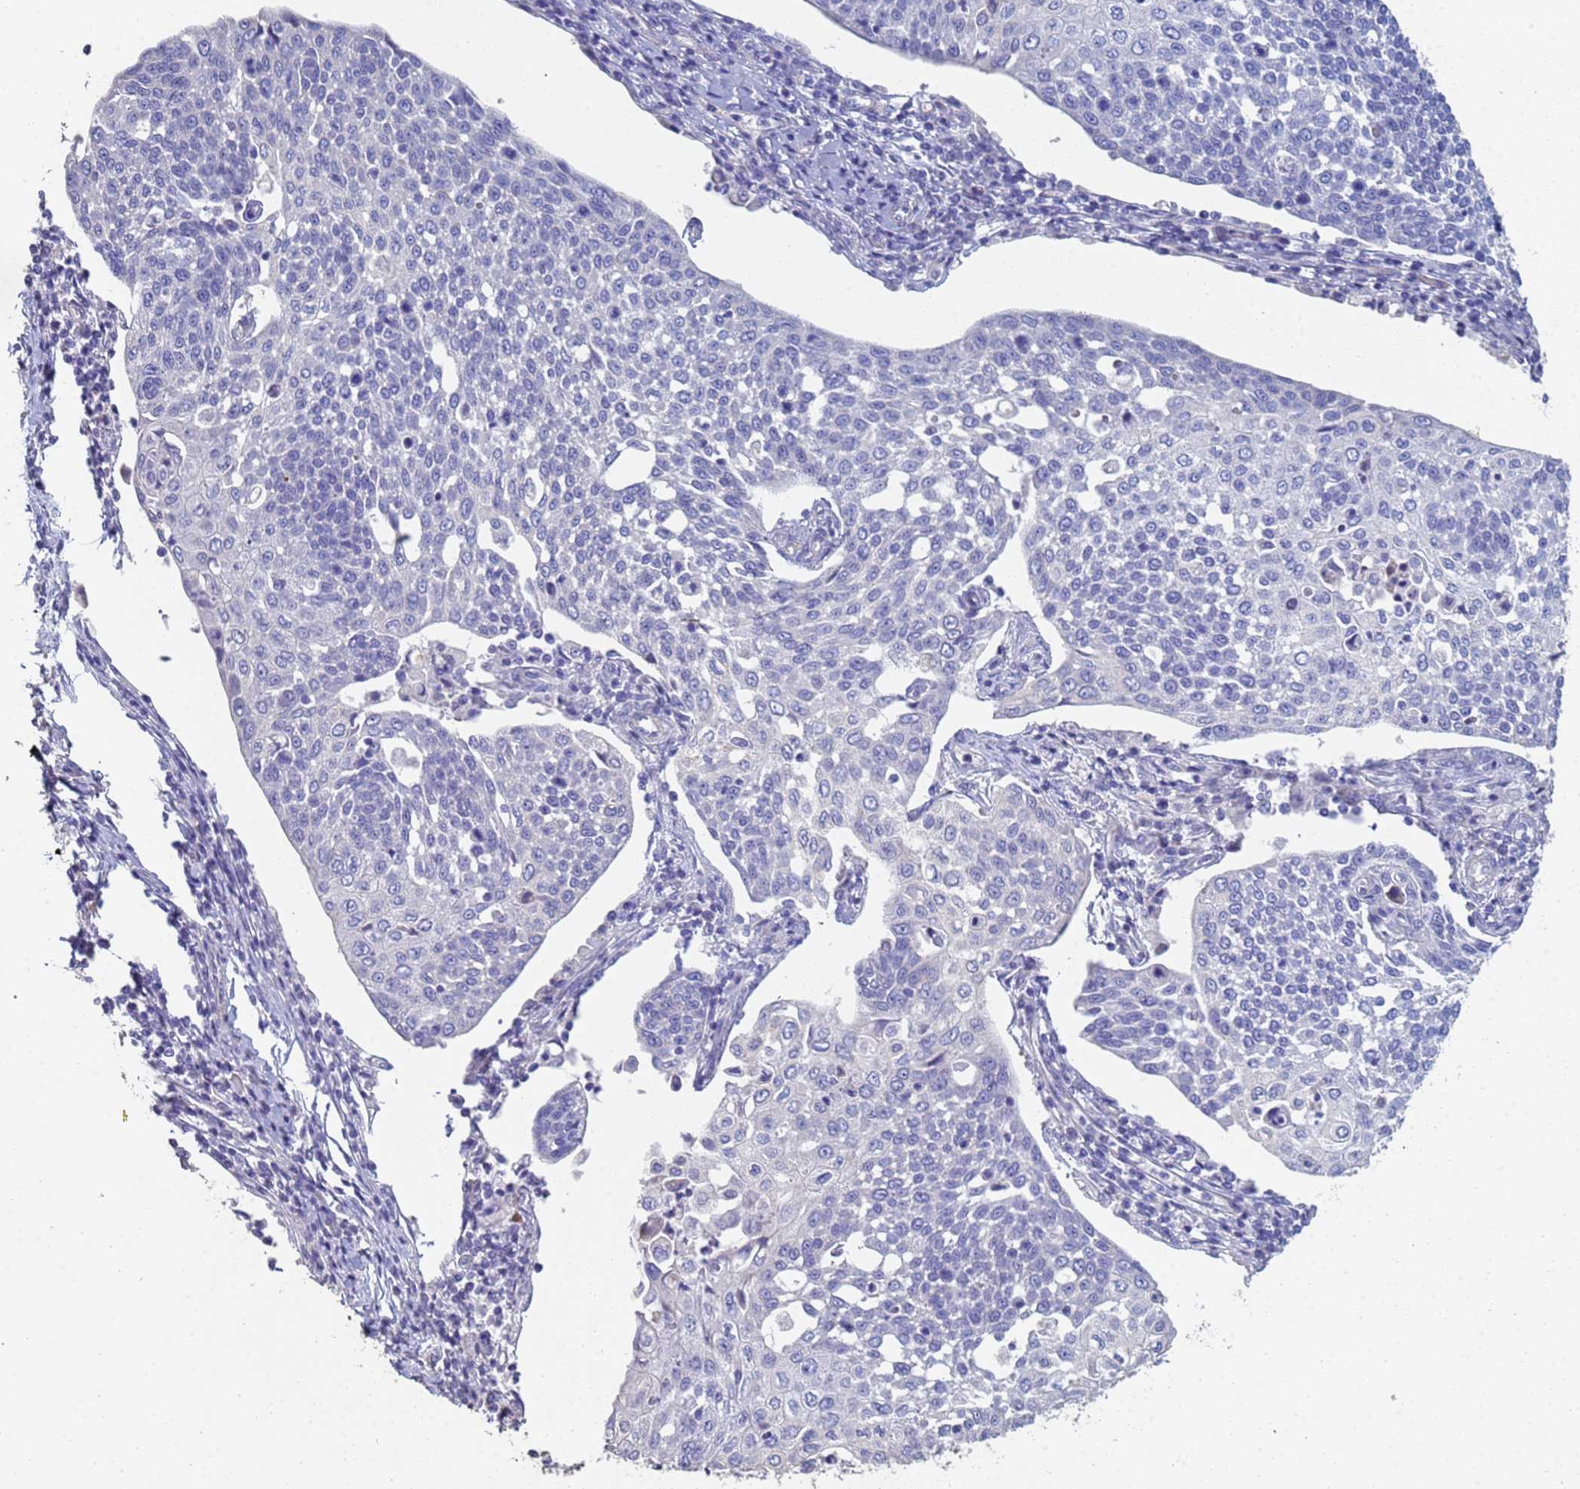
{"staining": {"intensity": "negative", "quantity": "none", "location": "none"}, "tissue": "cervical cancer", "cell_type": "Tumor cells", "image_type": "cancer", "snomed": [{"axis": "morphology", "description": "Squamous cell carcinoma, NOS"}, {"axis": "topography", "description": "Cervix"}], "caption": "Human cervical squamous cell carcinoma stained for a protein using immunohistochemistry (IHC) shows no staining in tumor cells.", "gene": "ABCA8", "patient": {"sex": "female", "age": 34}}